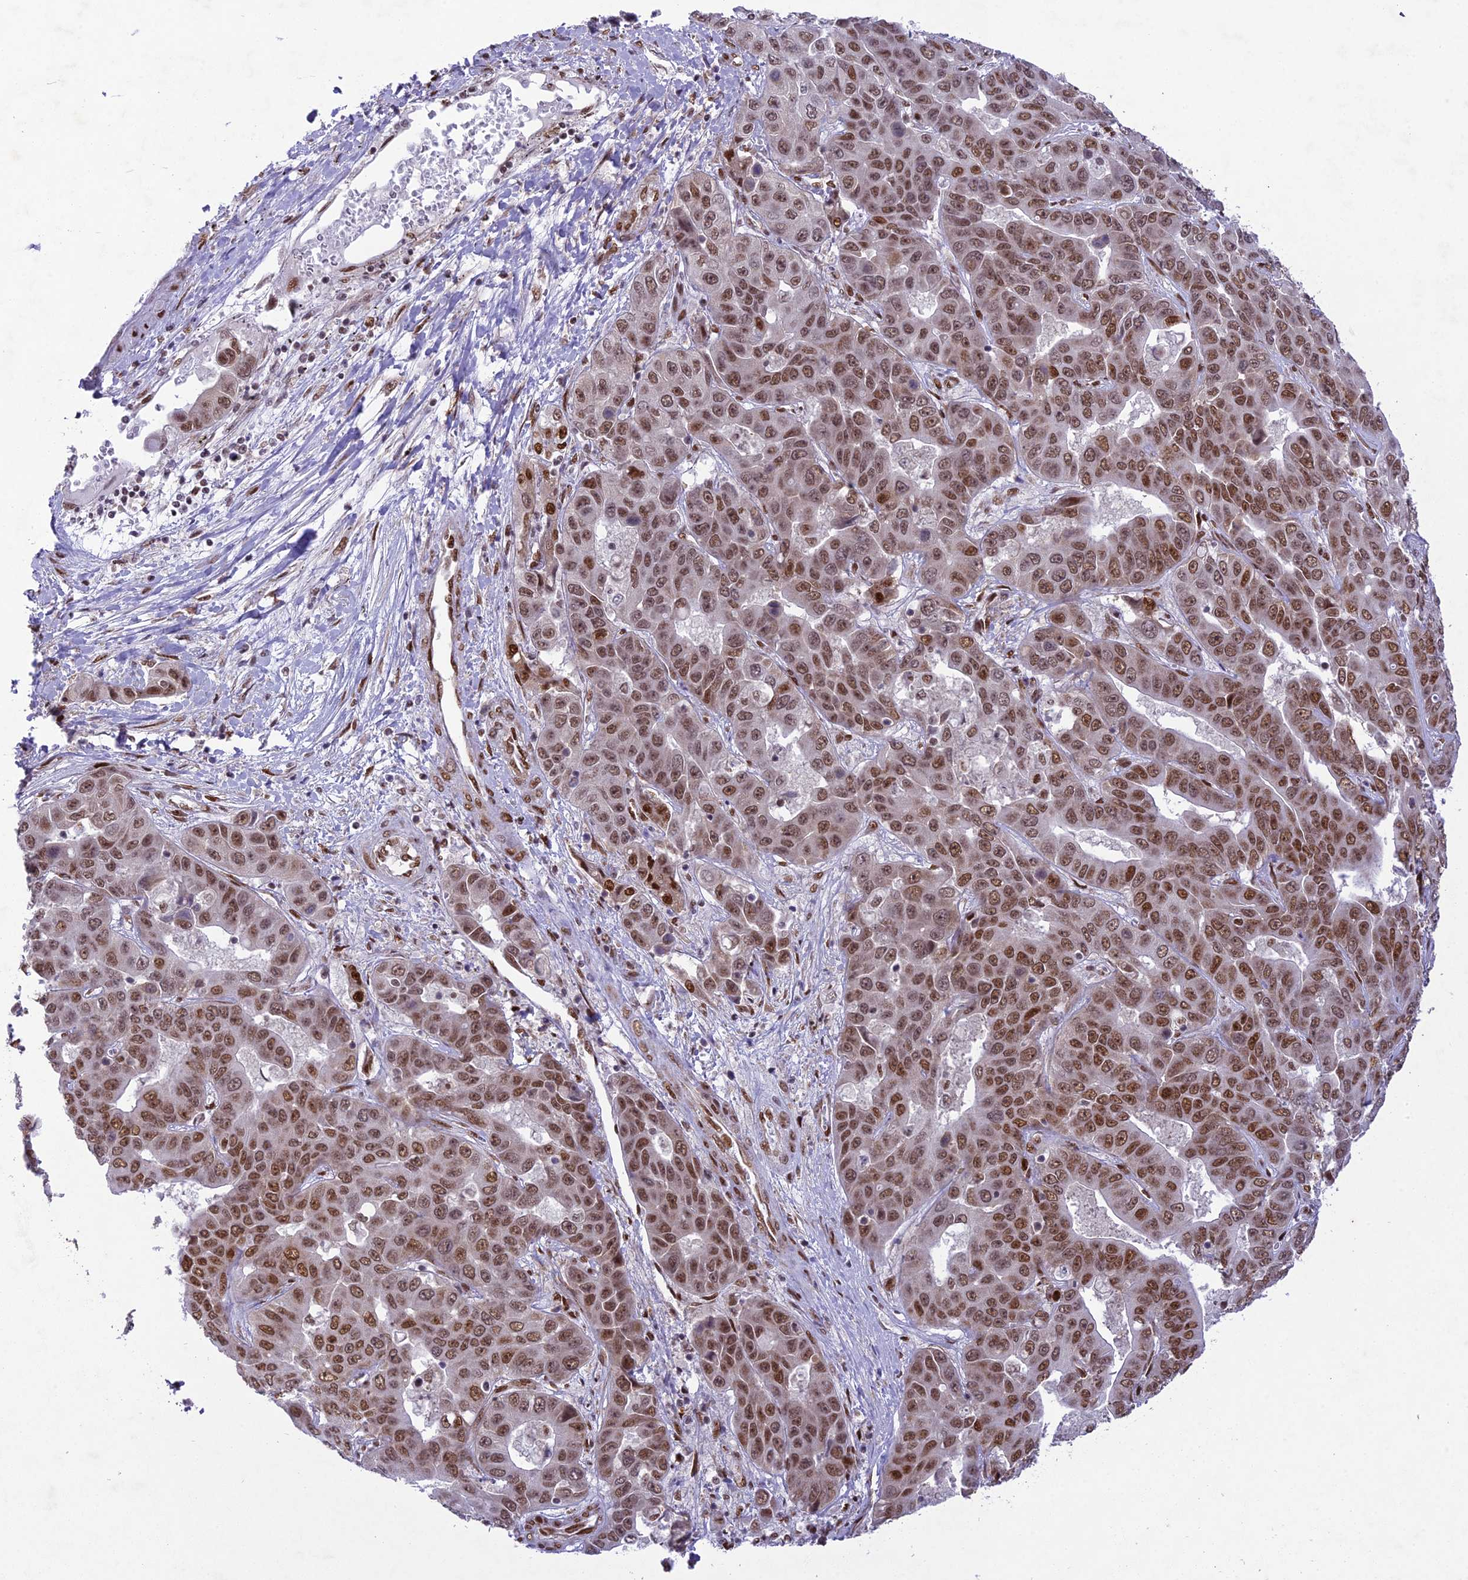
{"staining": {"intensity": "moderate", "quantity": ">75%", "location": "nuclear"}, "tissue": "liver cancer", "cell_type": "Tumor cells", "image_type": "cancer", "snomed": [{"axis": "morphology", "description": "Cholangiocarcinoma"}, {"axis": "topography", "description": "Liver"}], "caption": "About >75% of tumor cells in human cholangiocarcinoma (liver) reveal moderate nuclear protein expression as visualized by brown immunohistochemical staining.", "gene": "DDX1", "patient": {"sex": "female", "age": 52}}